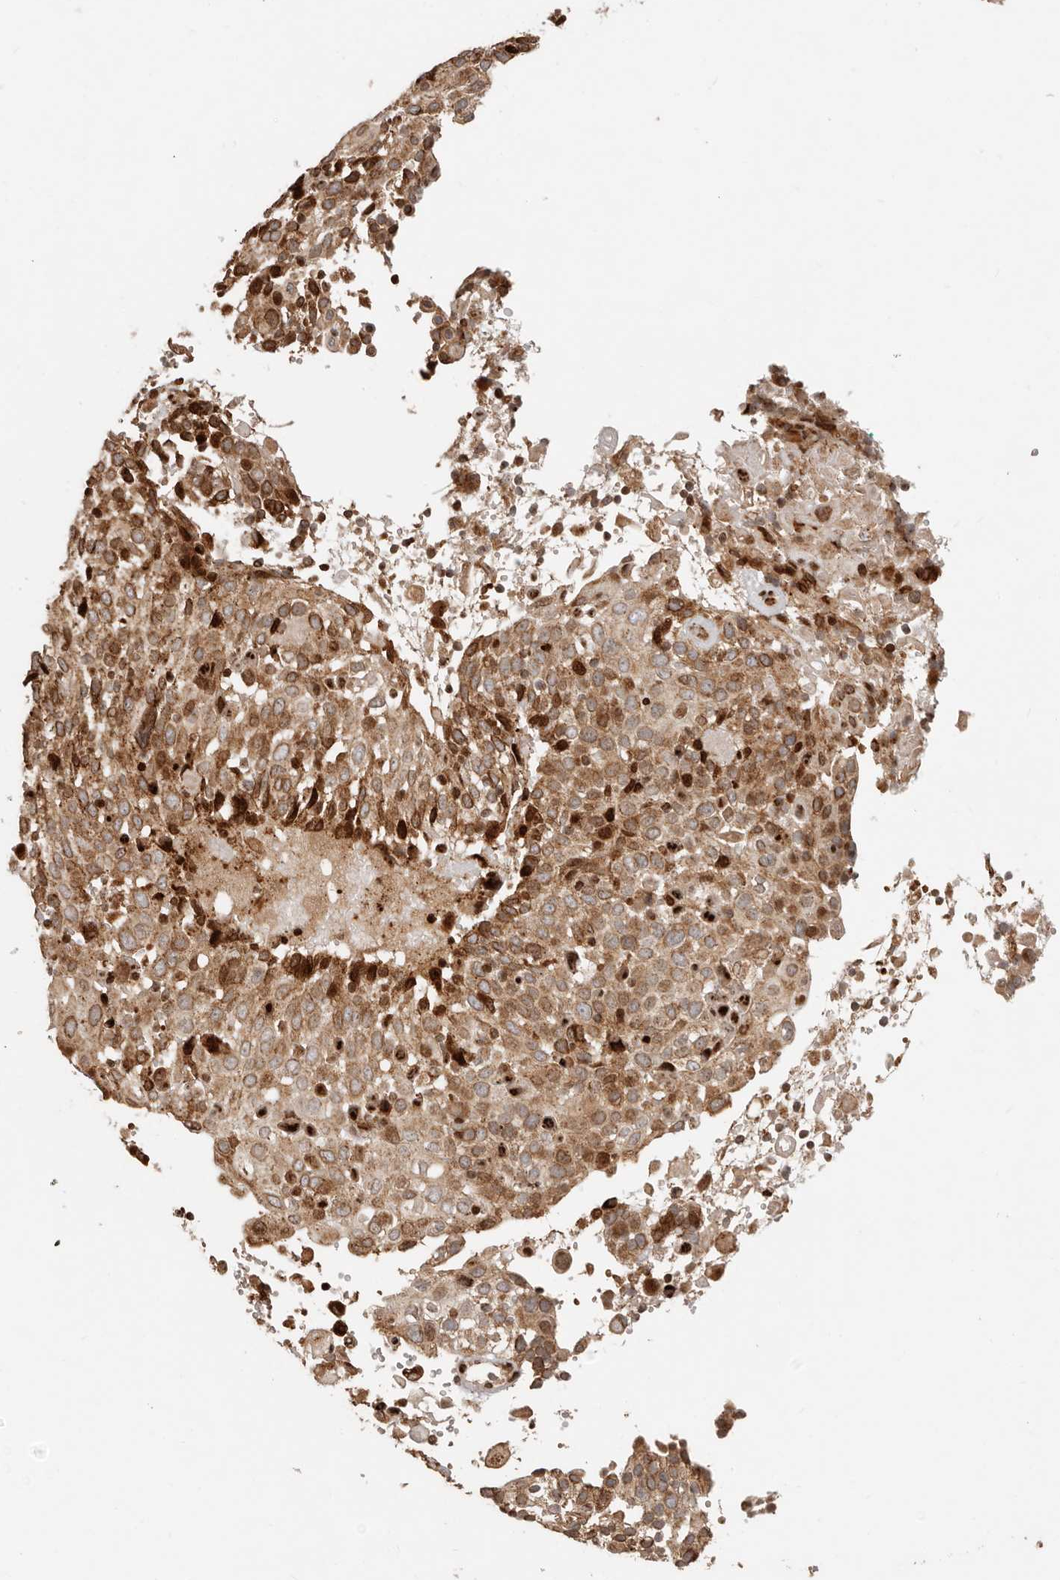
{"staining": {"intensity": "moderate", "quantity": ">75%", "location": "cytoplasmic/membranous"}, "tissue": "cervical cancer", "cell_type": "Tumor cells", "image_type": "cancer", "snomed": [{"axis": "morphology", "description": "Squamous cell carcinoma, NOS"}, {"axis": "topography", "description": "Cervix"}], "caption": "Protein analysis of squamous cell carcinoma (cervical) tissue displays moderate cytoplasmic/membranous expression in approximately >75% of tumor cells.", "gene": "TRIM4", "patient": {"sex": "female", "age": 74}}